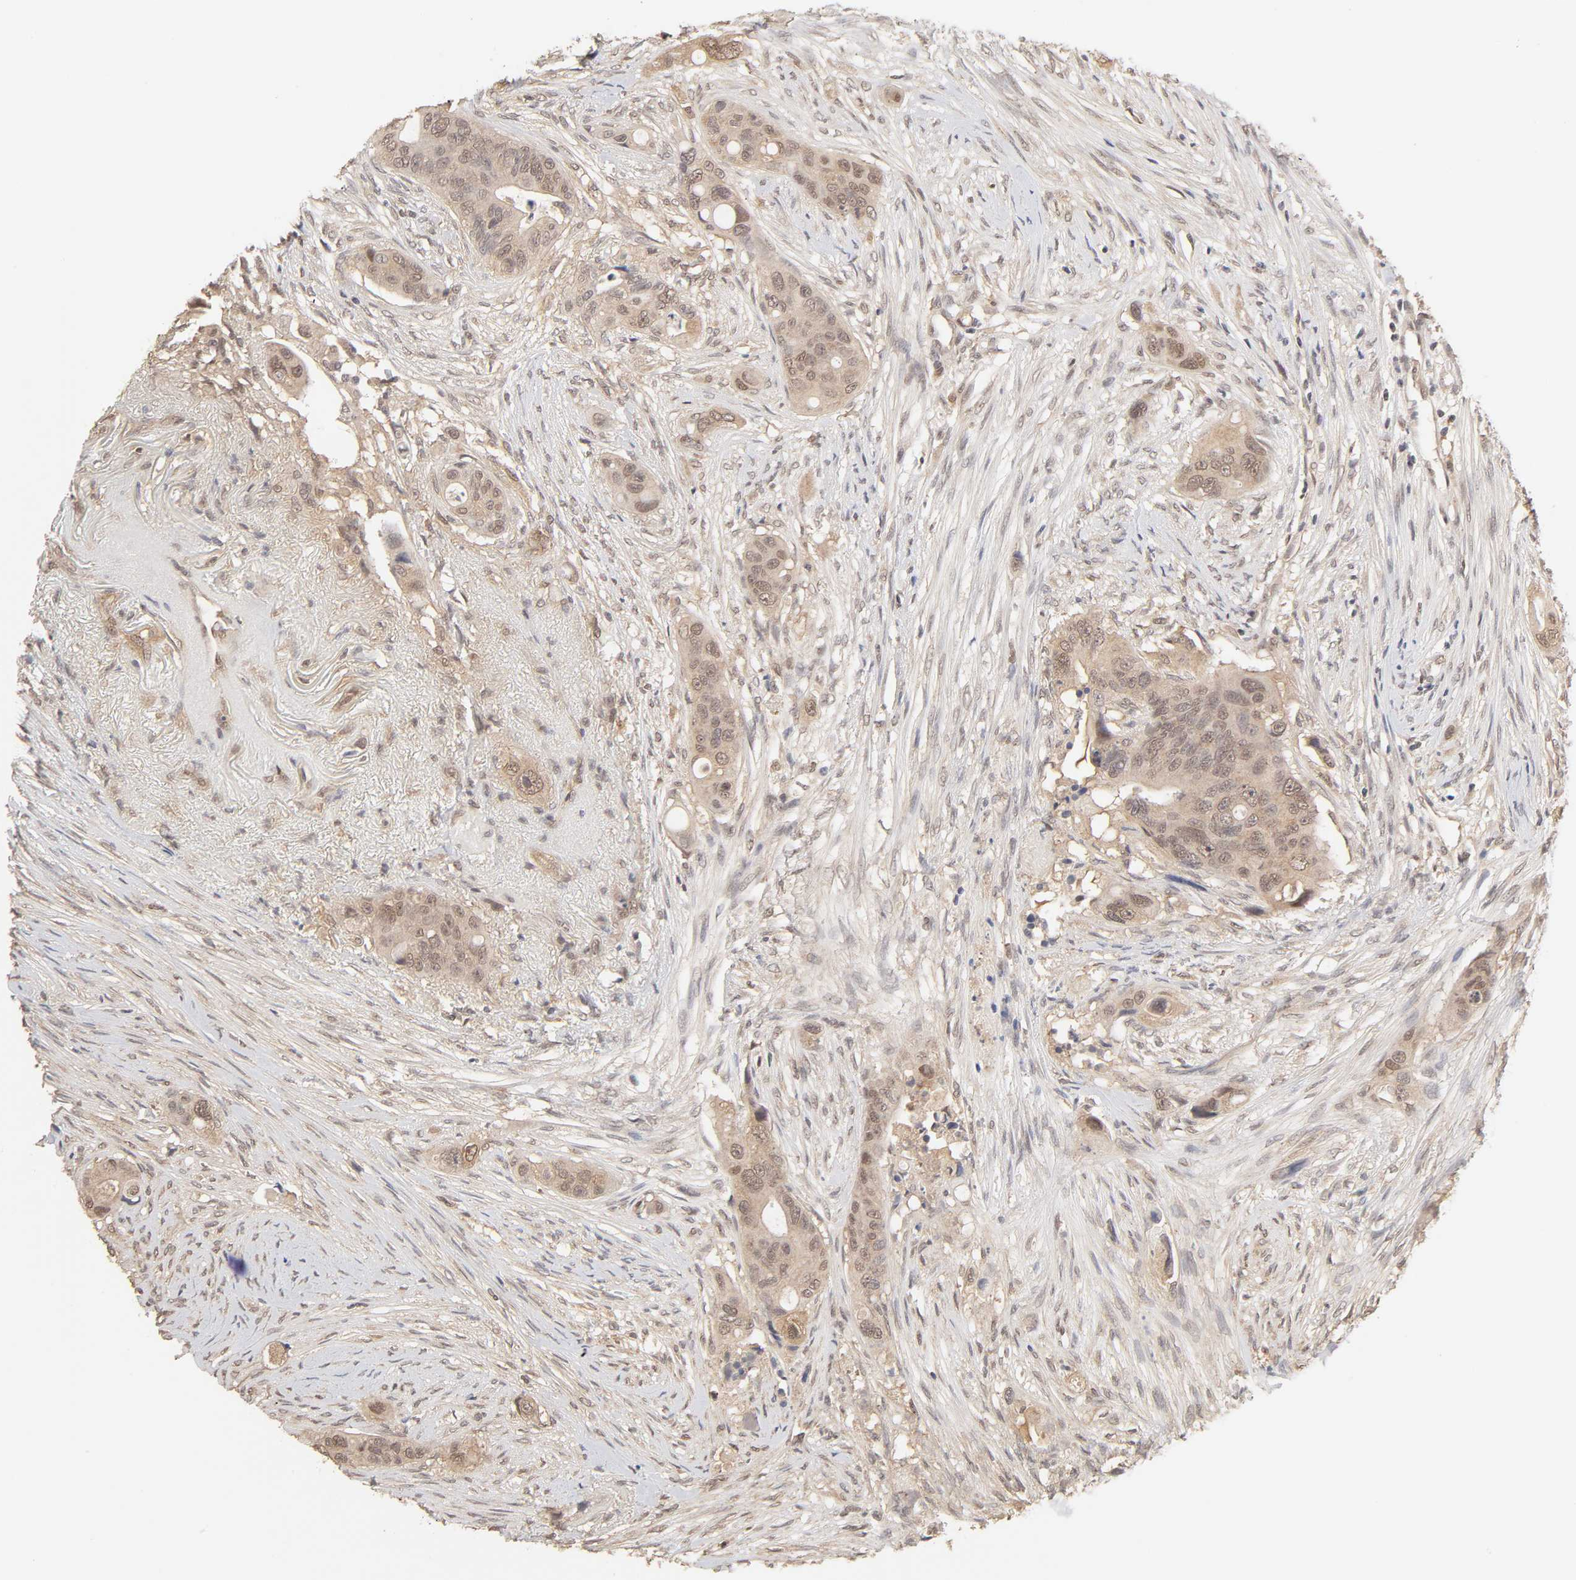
{"staining": {"intensity": "moderate", "quantity": ">75%", "location": "cytoplasmic/membranous"}, "tissue": "colorectal cancer", "cell_type": "Tumor cells", "image_type": "cancer", "snomed": [{"axis": "morphology", "description": "Adenocarcinoma, NOS"}, {"axis": "topography", "description": "Colon"}], "caption": "Protein staining of colorectal cancer tissue displays moderate cytoplasmic/membranous staining in approximately >75% of tumor cells.", "gene": "MAPK1", "patient": {"sex": "female", "age": 57}}